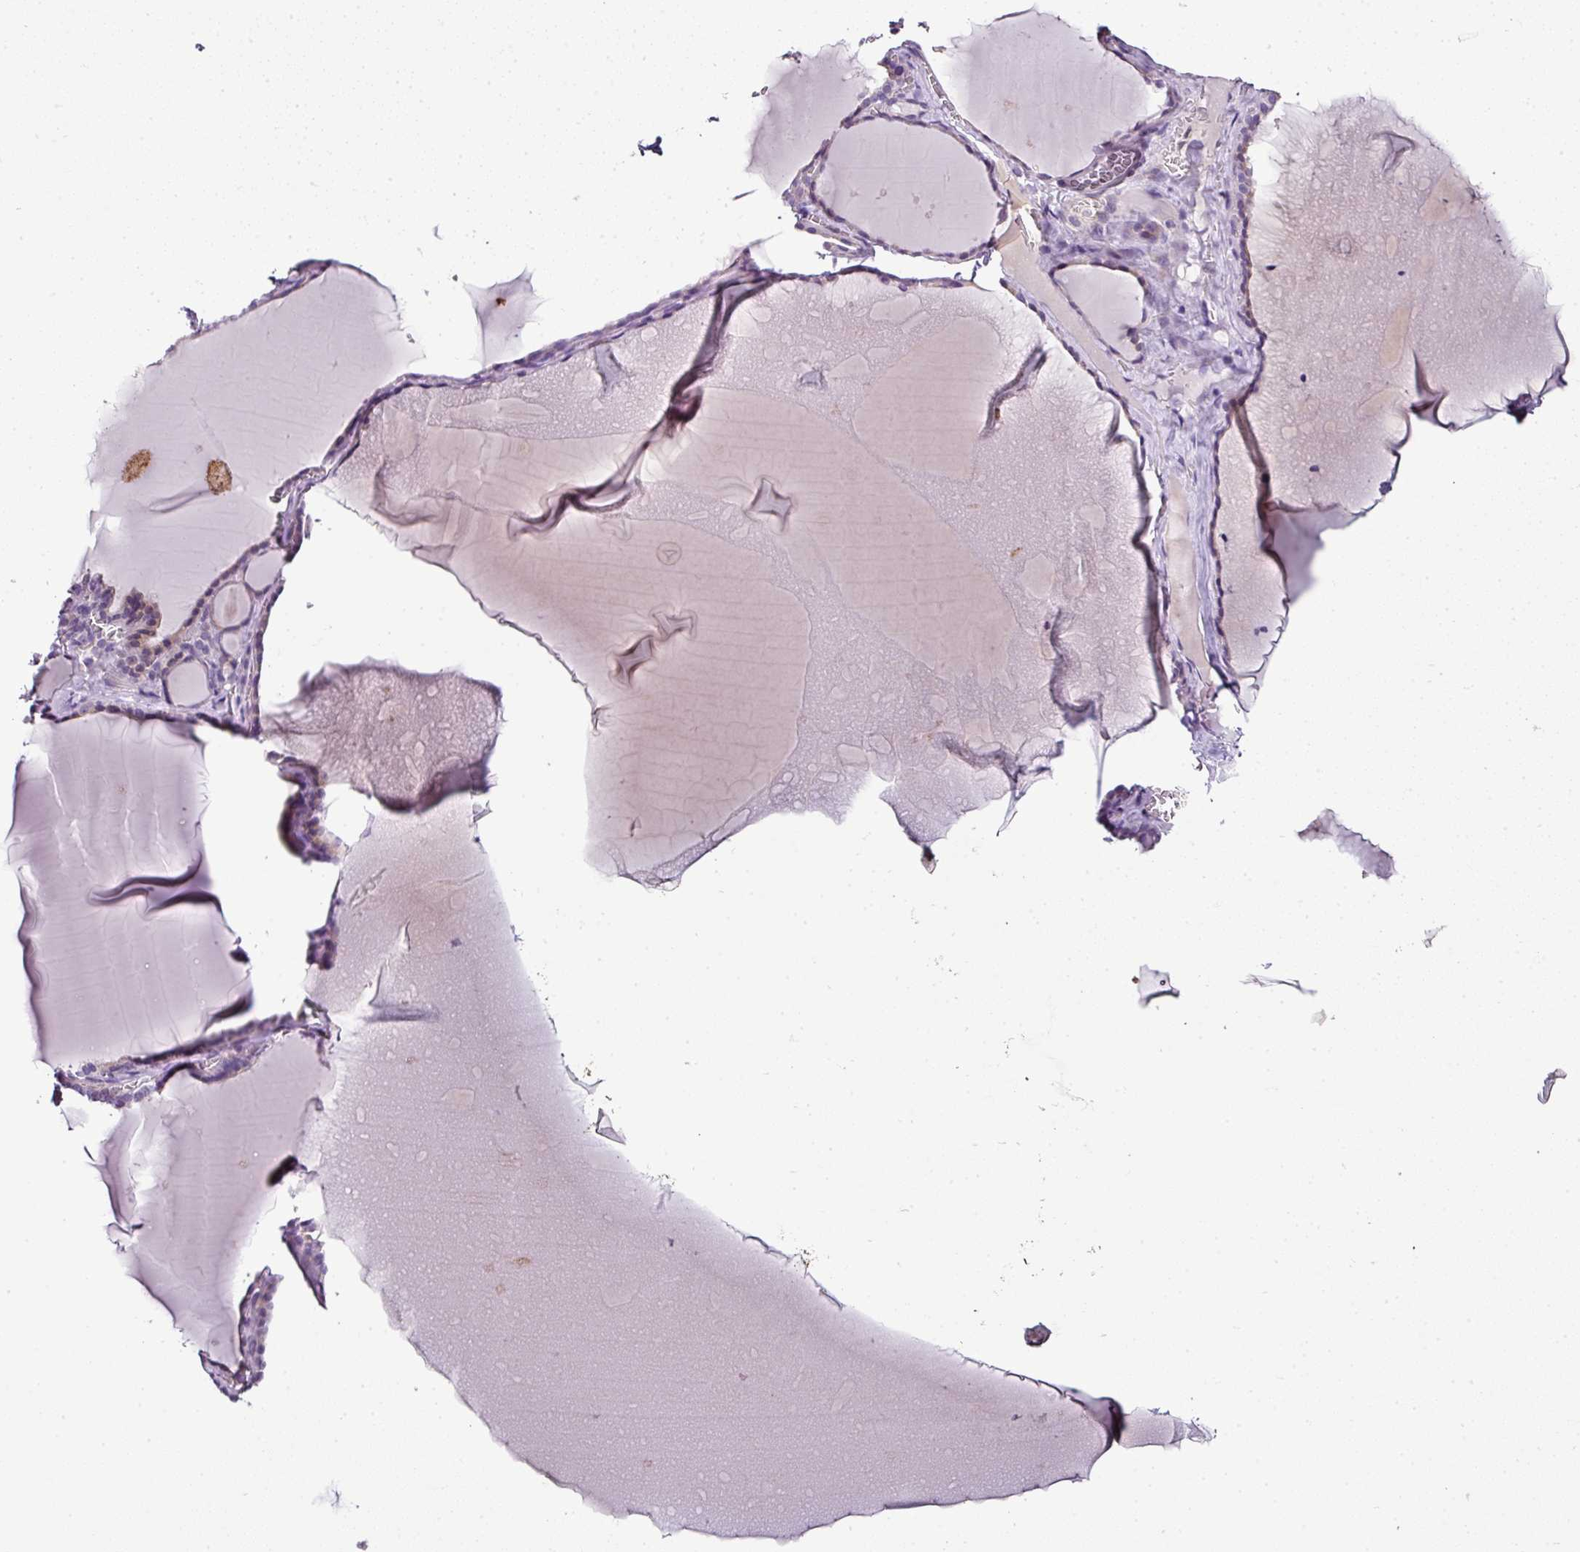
{"staining": {"intensity": "negative", "quantity": "none", "location": "none"}, "tissue": "thyroid gland", "cell_type": "Glandular cells", "image_type": "normal", "snomed": [{"axis": "morphology", "description": "Normal tissue, NOS"}, {"axis": "topography", "description": "Thyroid gland"}], "caption": "Protein analysis of benign thyroid gland displays no significant positivity in glandular cells.", "gene": "TEX30", "patient": {"sex": "female", "age": 49}}